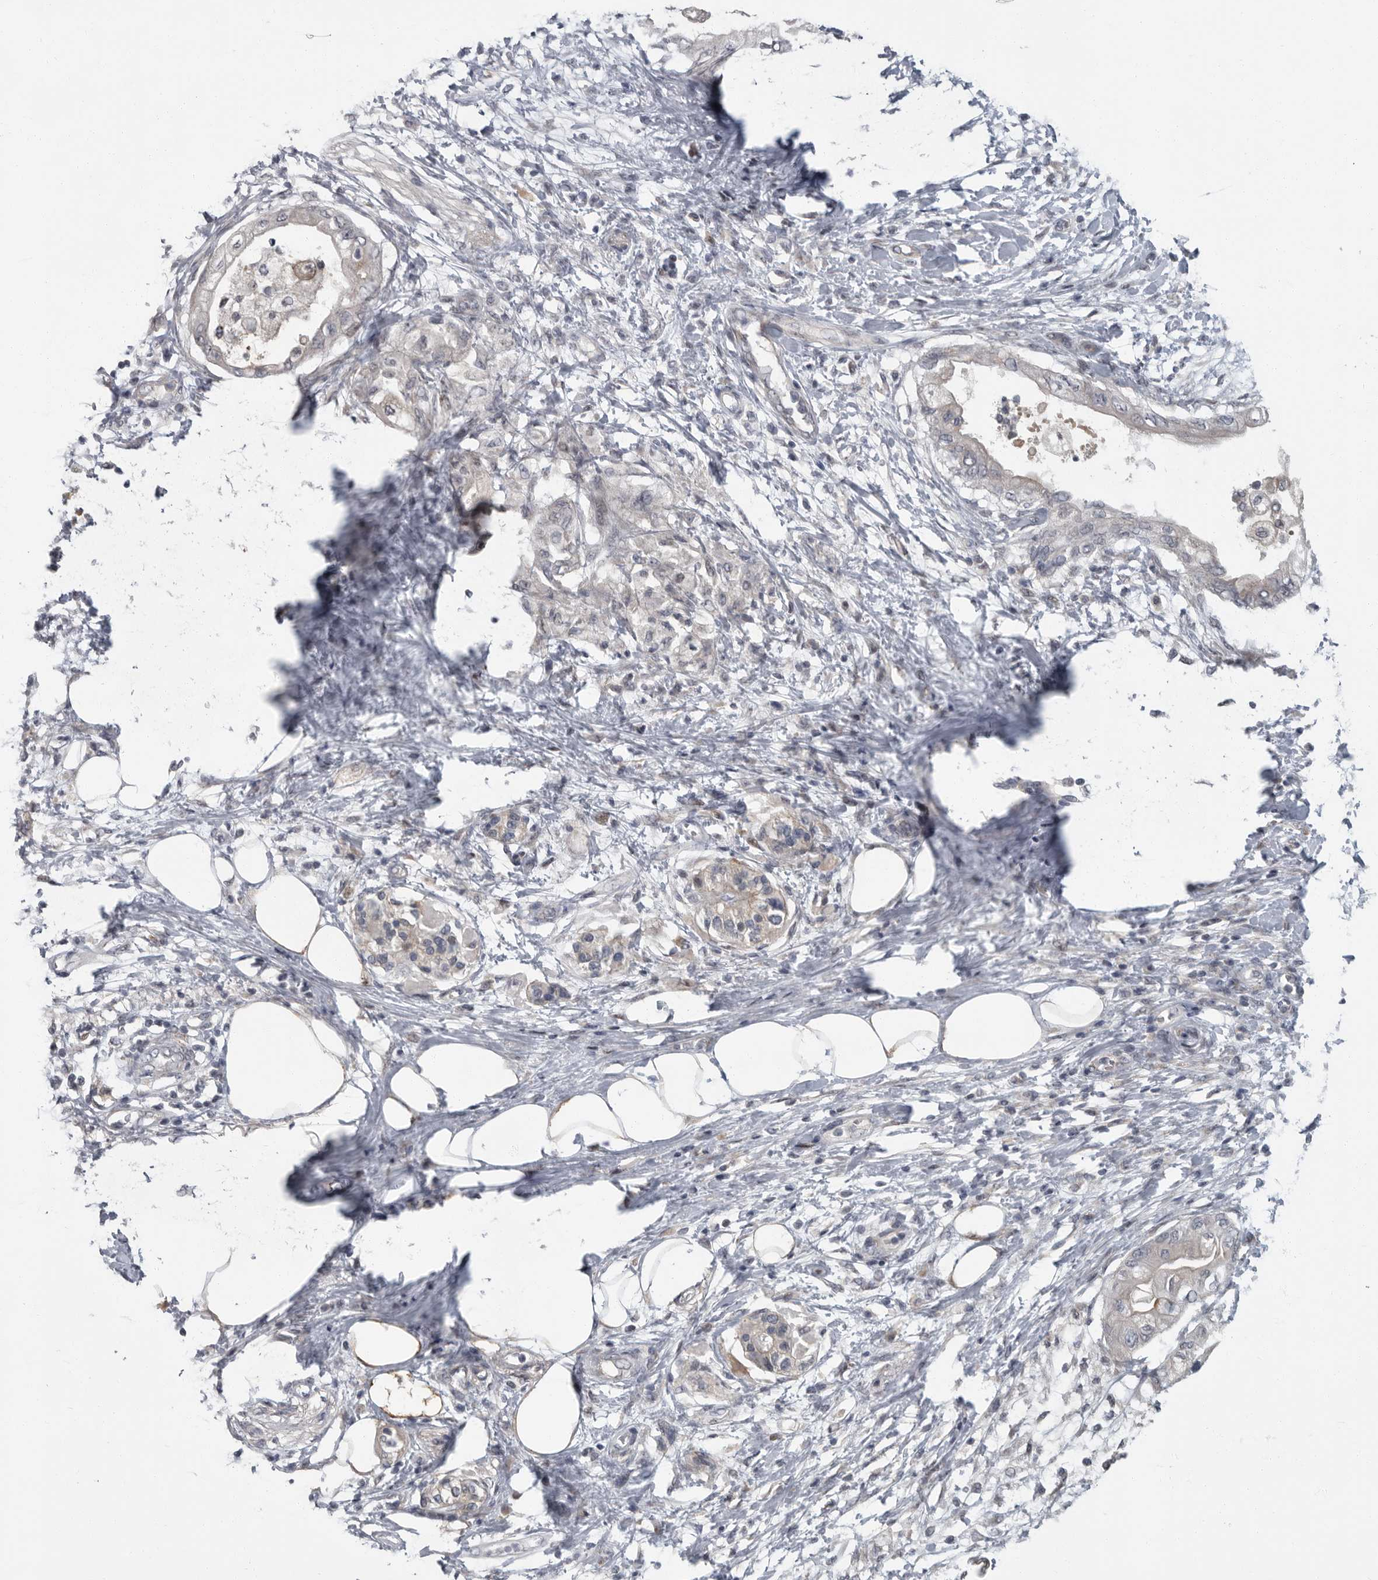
{"staining": {"intensity": "negative", "quantity": "none", "location": "none"}, "tissue": "pancreatic cancer", "cell_type": "Tumor cells", "image_type": "cancer", "snomed": [{"axis": "morphology", "description": "Normal tissue, NOS"}, {"axis": "morphology", "description": "Adenocarcinoma, NOS"}, {"axis": "topography", "description": "Pancreas"}, {"axis": "topography", "description": "Duodenum"}], "caption": "The immunohistochemistry histopathology image has no significant staining in tumor cells of pancreatic cancer (adenocarcinoma) tissue. (DAB (3,3'-diaminobenzidine) IHC, high magnification).", "gene": "PDE7A", "patient": {"sex": "female", "age": 60}}